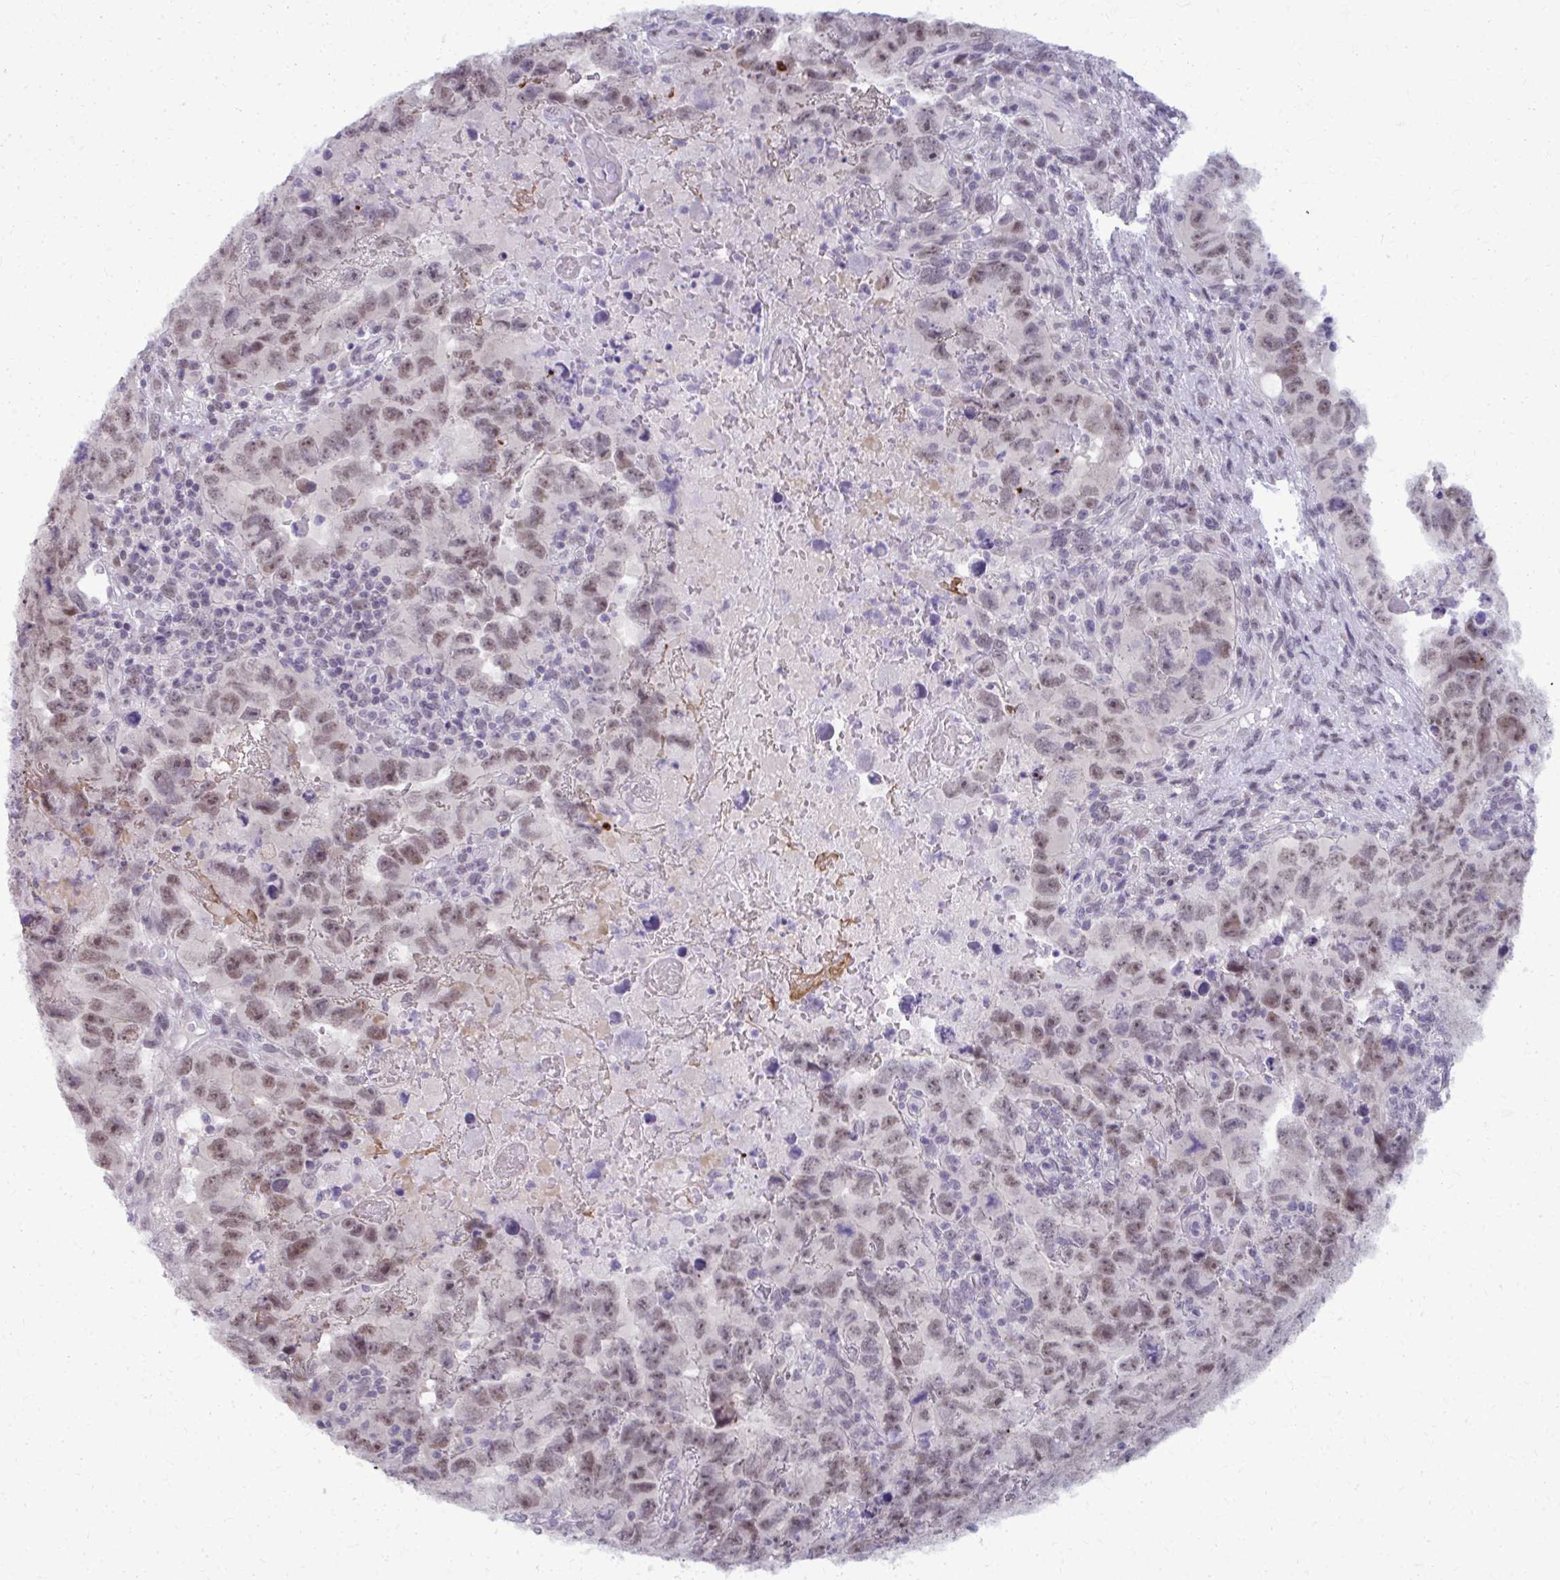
{"staining": {"intensity": "weak", "quantity": ">75%", "location": "nuclear"}, "tissue": "testis cancer", "cell_type": "Tumor cells", "image_type": "cancer", "snomed": [{"axis": "morphology", "description": "Carcinoma, Embryonal, NOS"}, {"axis": "topography", "description": "Testis"}], "caption": "A brown stain highlights weak nuclear expression of a protein in embryonal carcinoma (testis) tumor cells. The staining is performed using DAB (3,3'-diaminobenzidine) brown chromogen to label protein expression. The nuclei are counter-stained blue using hematoxylin.", "gene": "MAF1", "patient": {"sex": "male", "age": 24}}